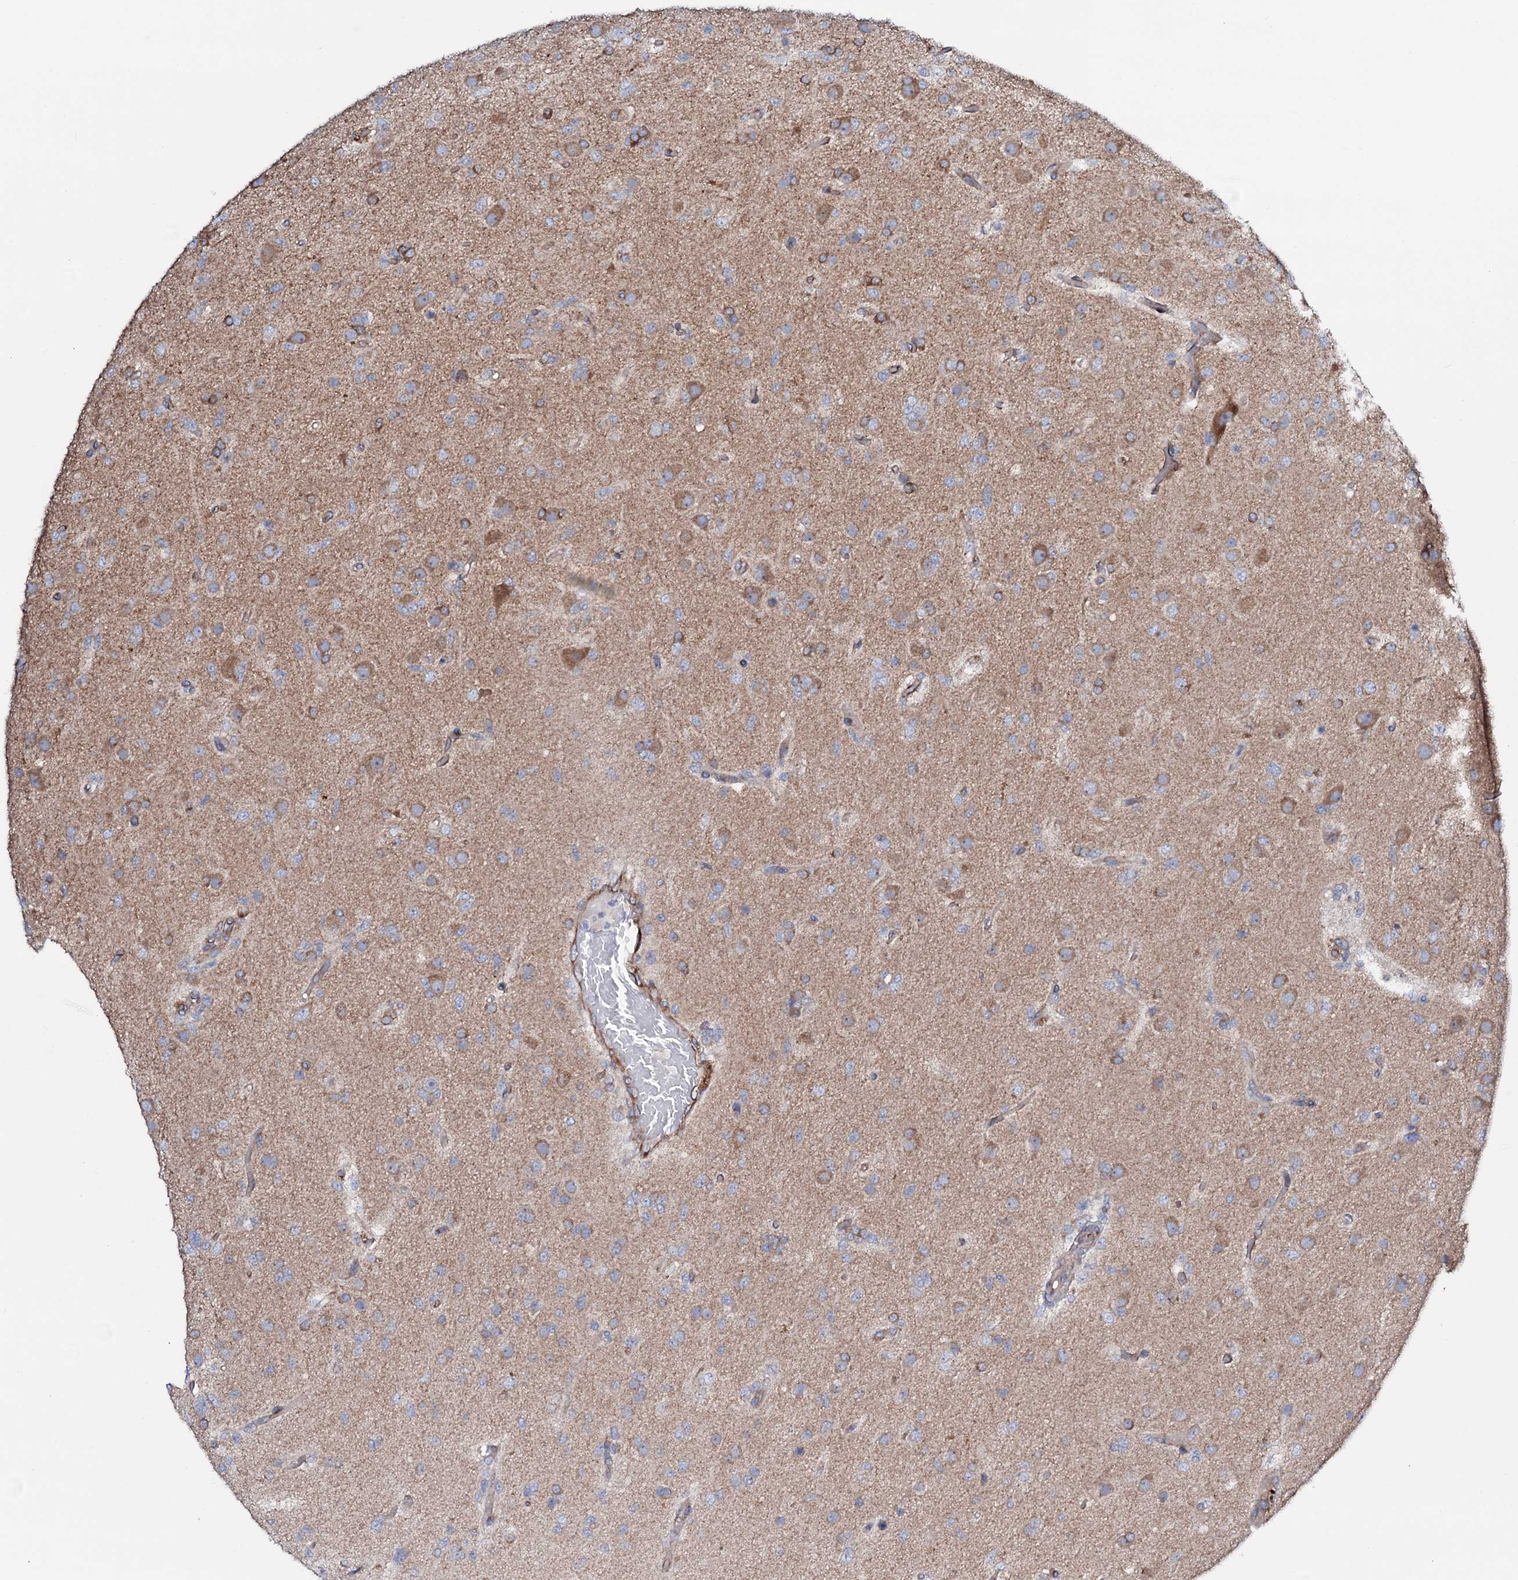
{"staining": {"intensity": "weak", "quantity": "<25%", "location": "cytoplasmic/membranous"}, "tissue": "glioma", "cell_type": "Tumor cells", "image_type": "cancer", "snomed": [{"axis": "morphology", "description": "Glioma, malignant, High grade"}, {"axis": "topography", "description": "Brain"}], "caption": "Tumor cells show no significant protein positivity in glioma.", "gene": "STARD13", "patient": {"sex": "female", "age": 74}}